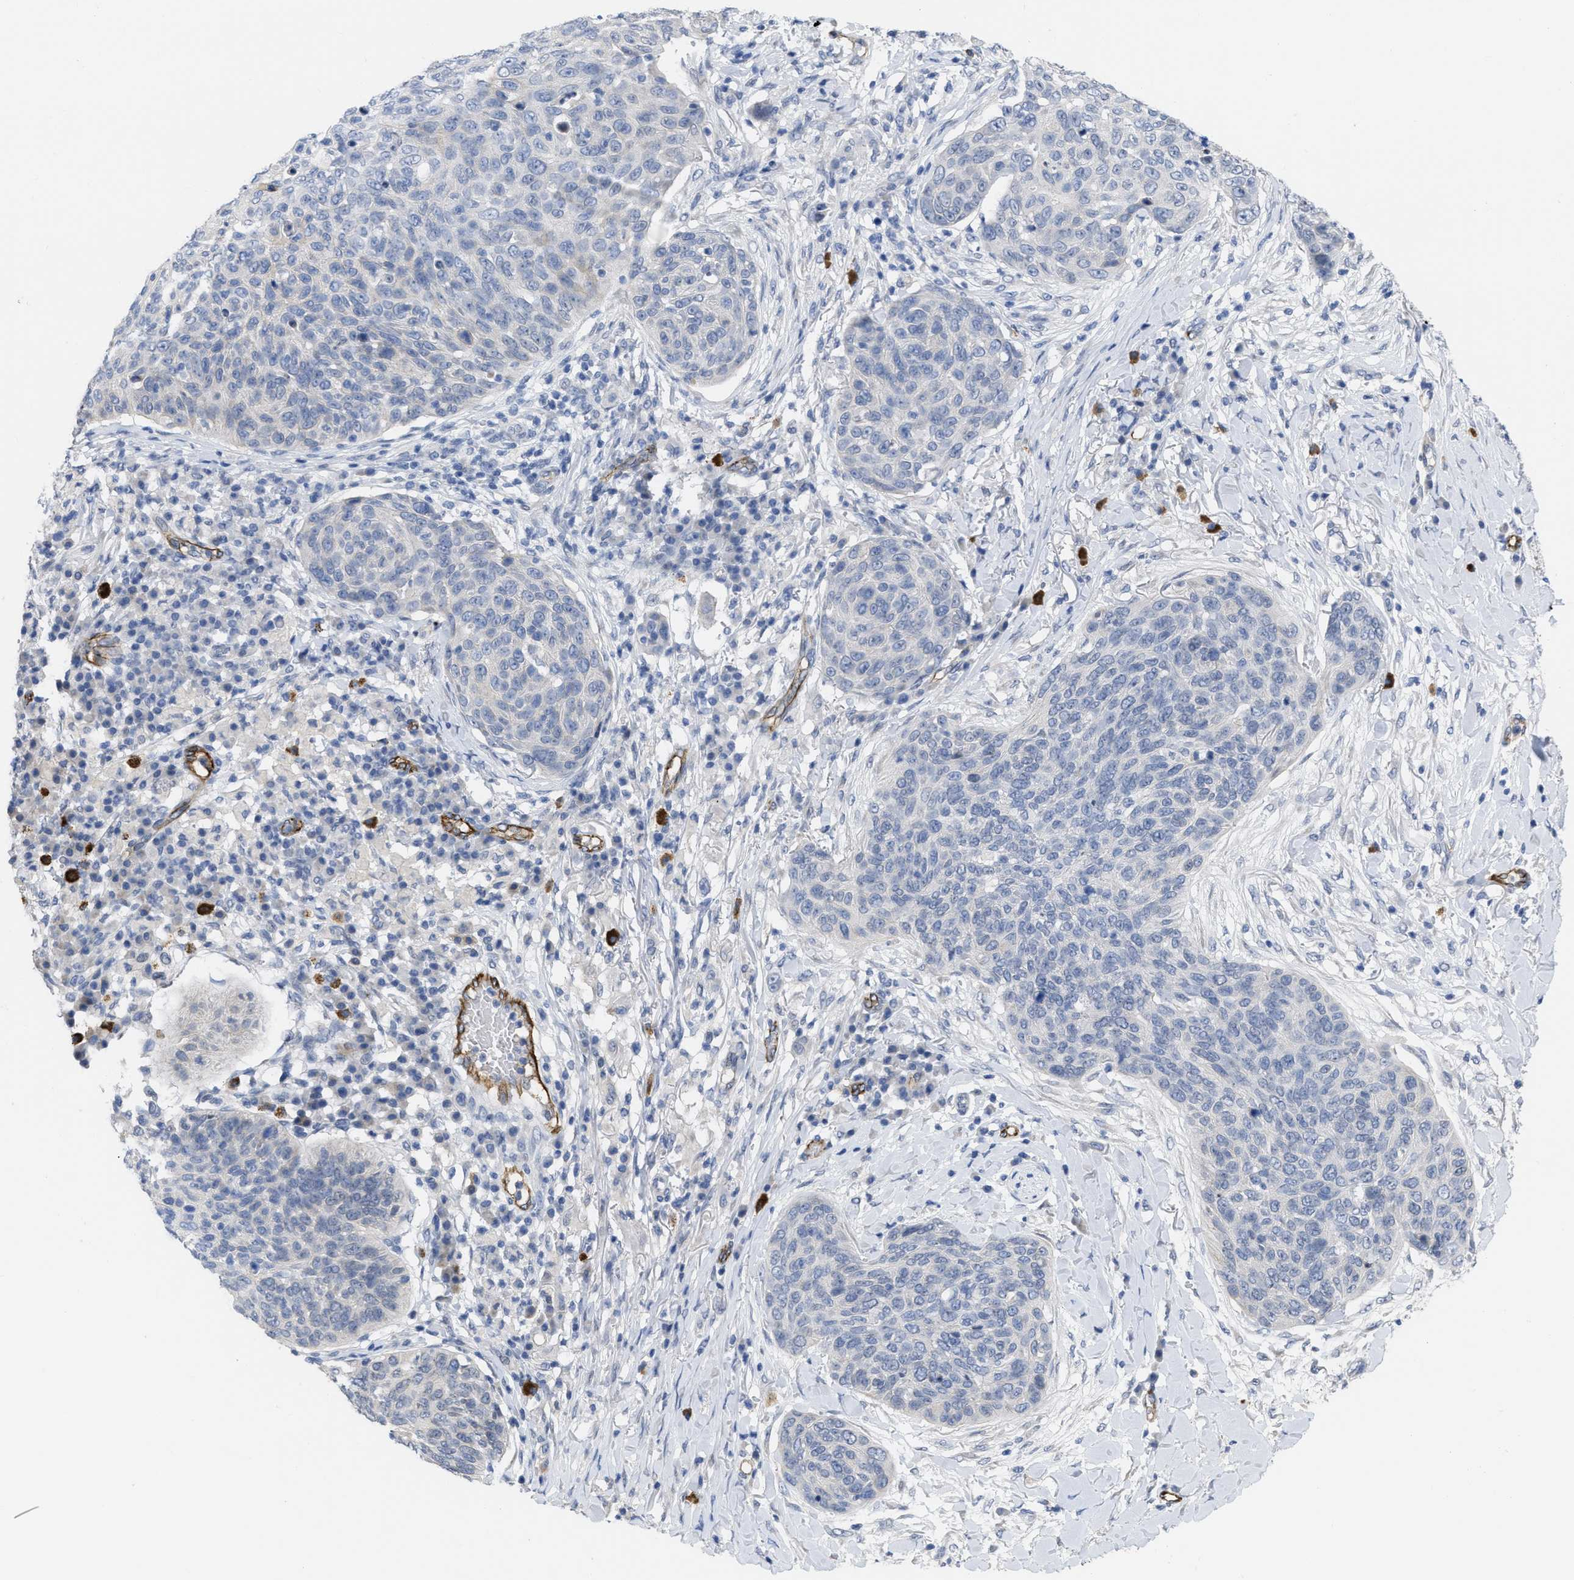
{"staining": {"intensity": "negative", "quantity": "none", "location": "none"}, "tissue": "skin cancer", "cell_type": "Tumor cells", "image_type": "cancer", "snomed": [{"axis": "morphology", "description": "Squamous cell carcinoma in situ, NOS"}, {"axis": "morphology", "description": "Squamous cell carcinoma, NOS"}, {"axis": "topography", "description": "Skin"}], "caption": "The immunohistochemistry (IHC) histopathology image has no significant positivity in tumor cells of skin cancer tissue.", "gene": "ACKR1", "patient": {"sex": "male", "age": 93}}